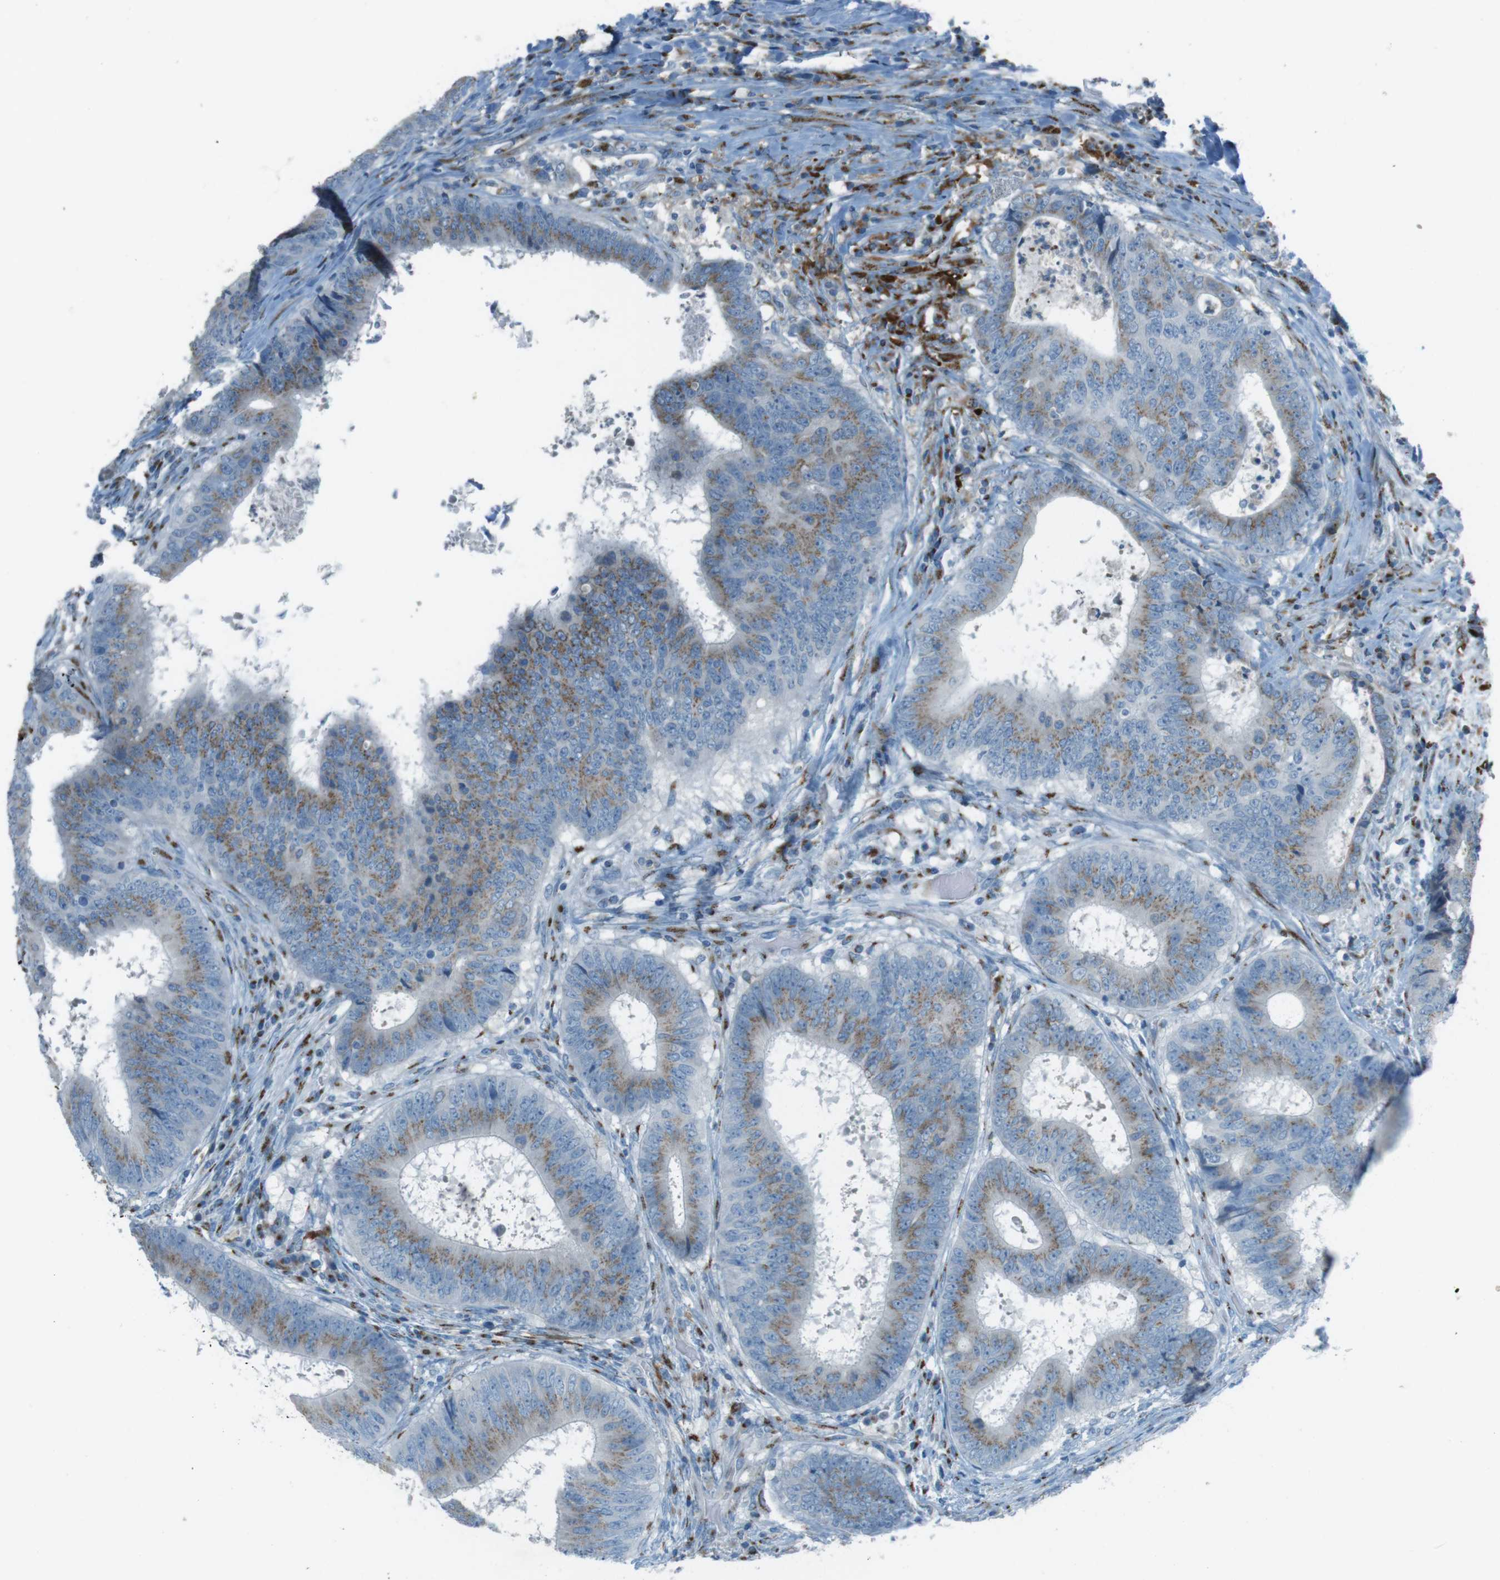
{"staining": {"intensity": "weak", "quantity": "25%-75%", "location": "cytoplasmic/membranous"}, "tissue": "colorectal cancer", "cell_type": "Tumor cells", "image_type": "cancer", "snomed": [{"axis": "morphology", "description": "Adenocarcinoma, NOS"}, {"axis": "topography", "description": "Rectum"}], "caption": "Immunohistochemistry of colorectal adenocarcinoma demonstrates low levels of weak cytoplasmic/membranous expression in about 25%-75% of tumor cells.", "gene": "TXNDC15", "patient": {"sex": "male", "age": 72}}